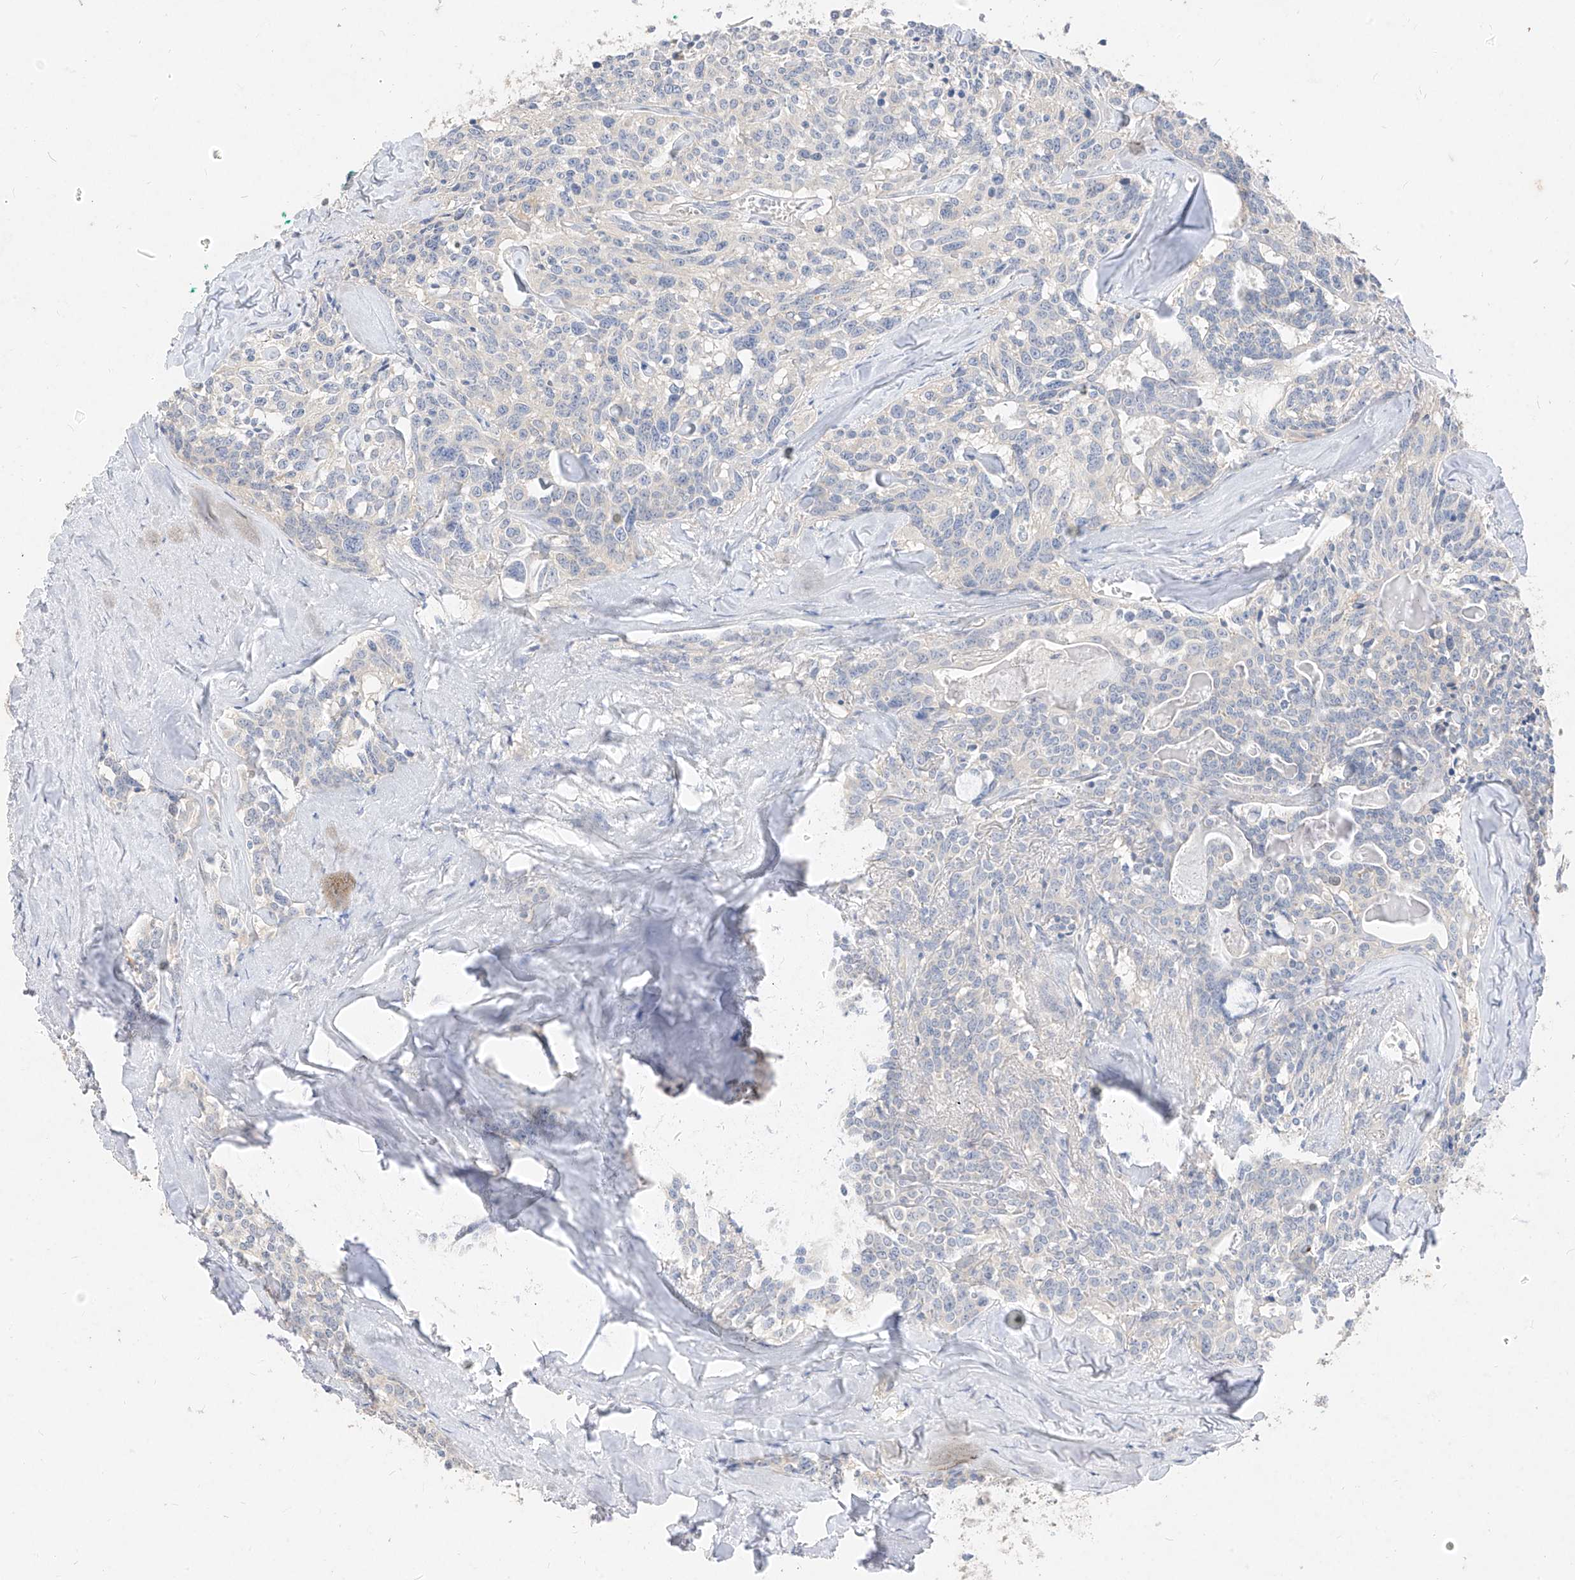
{"staining": {"intensity": "negative", "quantity": "none", "location": "none"}, "tissue": "carcinoid", "cell_type": "Tumor cells", "image_type": "cancer", "snomed": [{"axis": "morphology", "description": "Carcinoid, malignant, NOS"}, {"axis": "topography", "description": "Lung"}], "caption": "Immunohistochemistry micrograph of neoplastic tissue: human malignant carcinoid stained with DAB (3,3'-diaminobenzidine) demonstrates no significant protein staining in tumor cells.", "gene": "ZZEF1", "patient": {"sex": "female", "age": 46}}